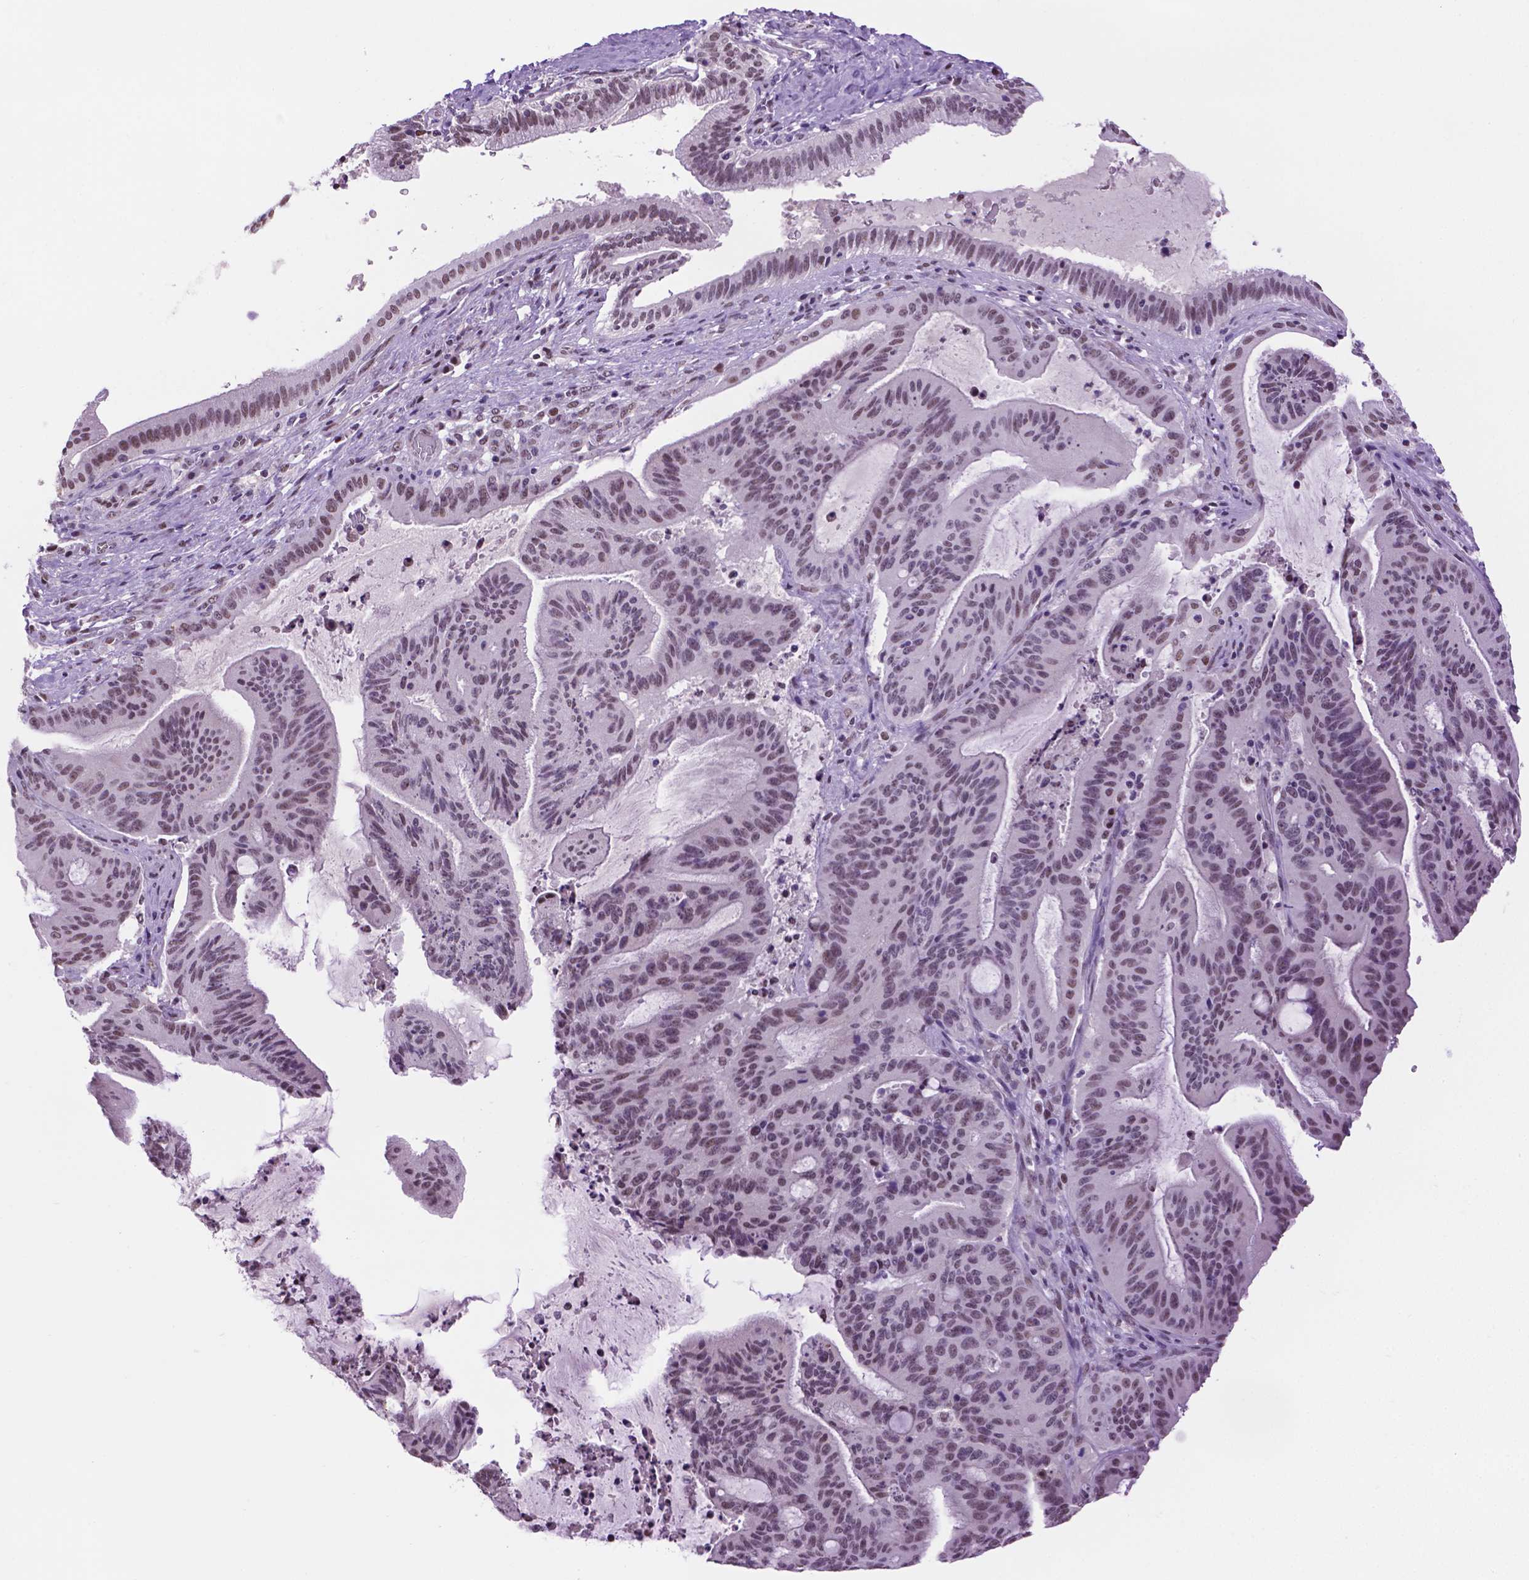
{"staining": {"intensity": "weak", "quantity": "25%-75%", "location": "nuclear"}, "tissue": "liver cancer", "cell_type": "Tumor cells", "image_type": "cancer", "snomed": [{"axis": "morphology", "description": "Cholangiocarcinoma"}, {"axis": "topography", "description": "Liver"}], "caption": "Protein analysis of liver cholangiocarcinoma tissue displays weak nuclear staining in approximately 25%-75% of tumor cells.", "gene": "ABI2", "patient": {"sex": "female", "age": 73}}